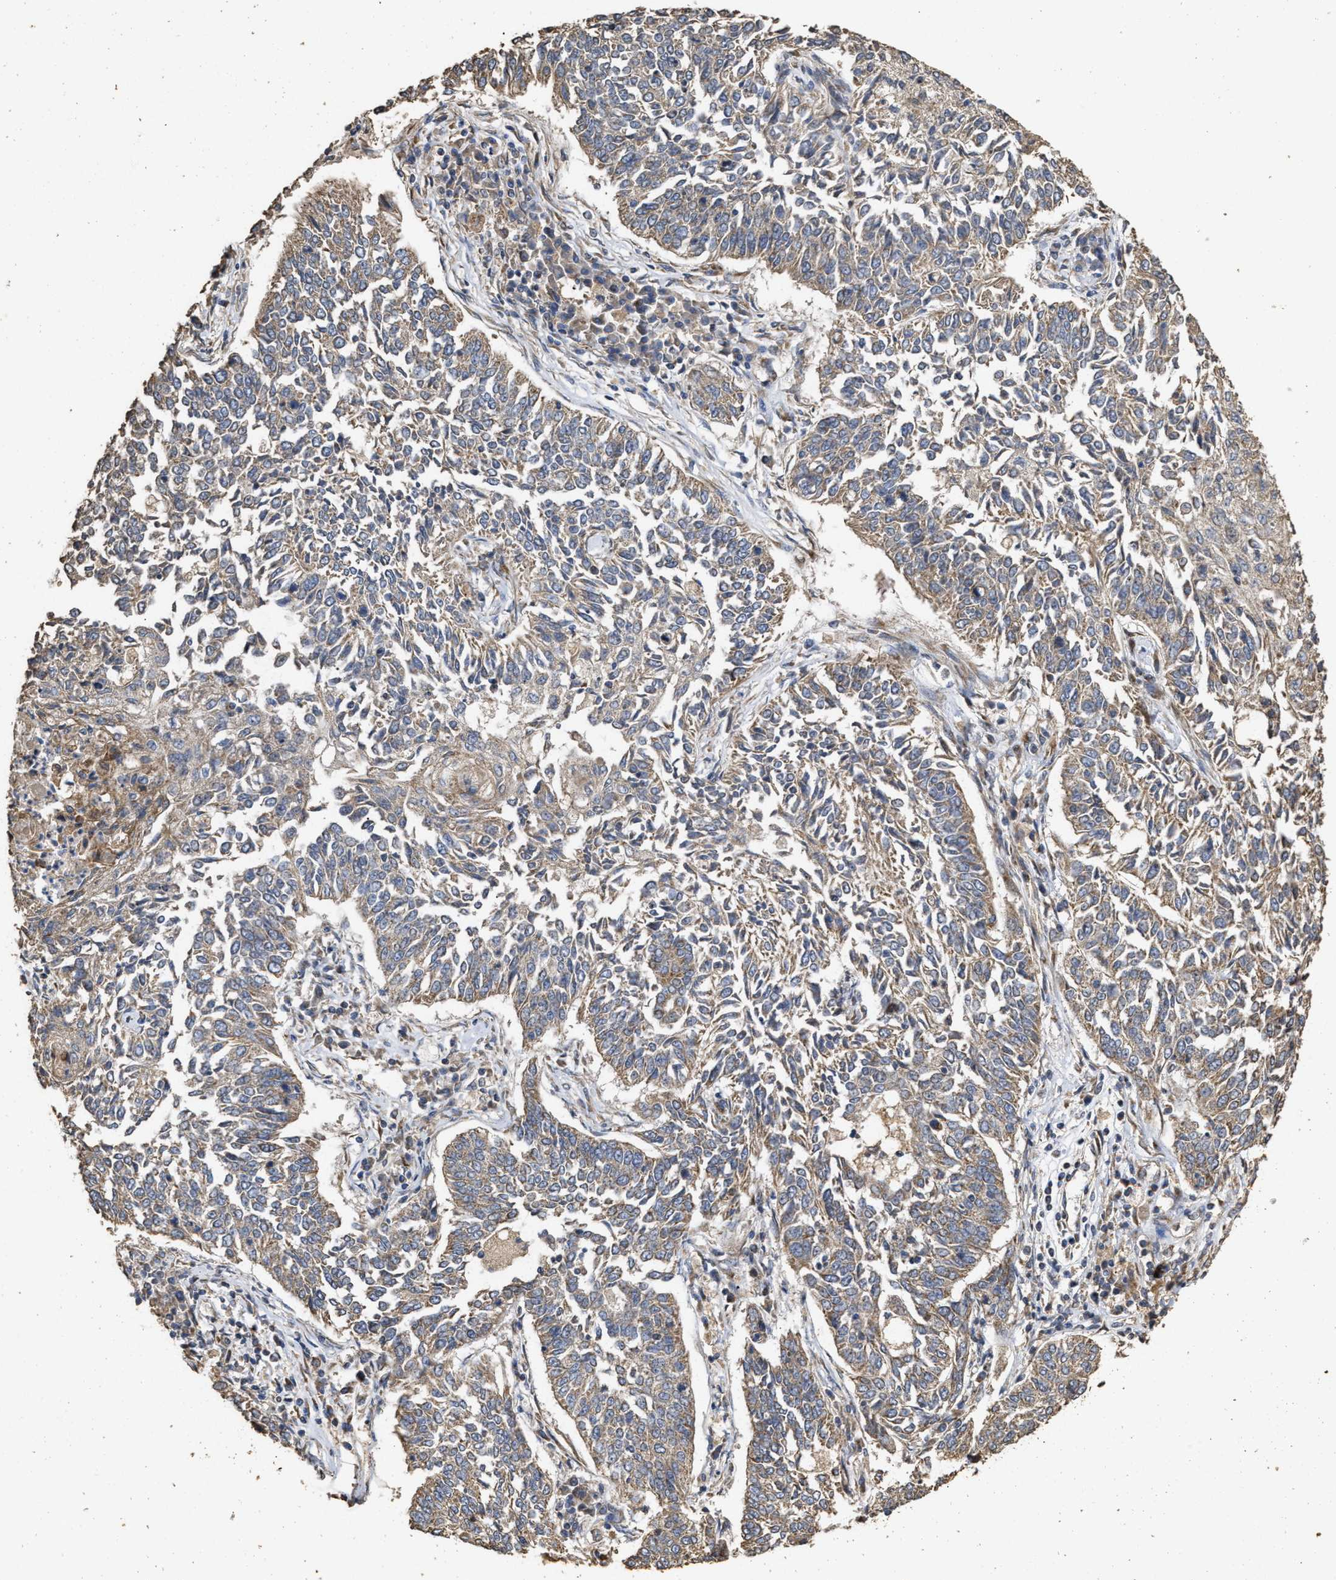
{"staining": {"intensity": "weak", "quantity": "25%-75%", "location": "cytoplasmic/membranous"}, "tissue": "lung cancer", "cell_type": "Tumor cells", "image_type": "cancer", "snomed": [{"axis": "morphology", "description": "Normal tissue, NOS"}, {"axis": "morphology", "description": "Squamous cell carcinoma, NOS"}, {"axis": "topography", "description": "Cartilage tissue"}, {"axis": "topography", "description": "Bronchus"}, {"axis": "topography", "description": "Lung"}], "caption": "Immunohistochemistry (IHC) of human lung squamous cell carcinoma displays low levels of weak cytoplasmic/membranous positivity in approximately 25%-75% of tumor cells.", "gene": "NAV1", "patient": {"sex": "female", "age": 49}}